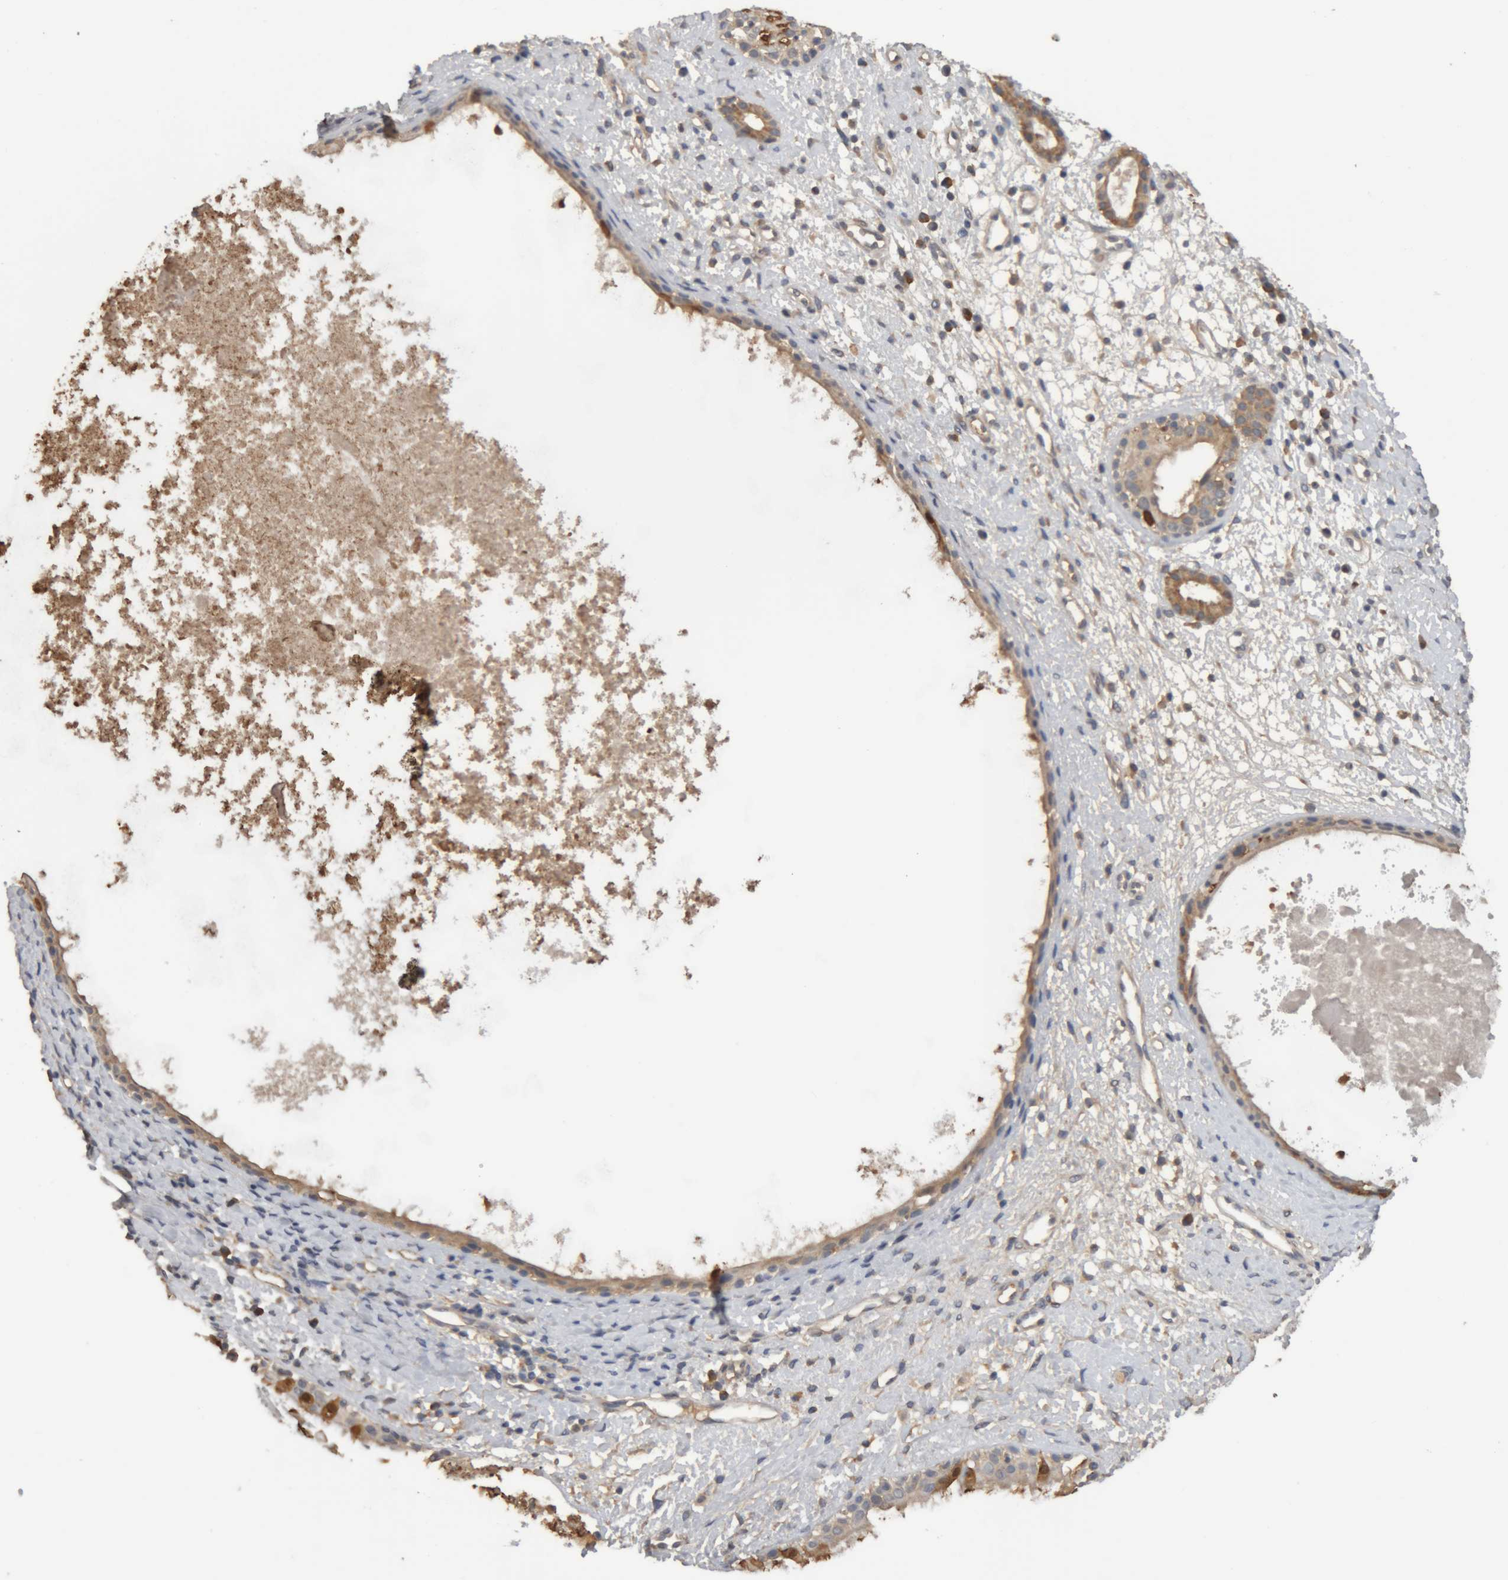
{"staining": {"intensity": "moderate", "quantity": ">75%", "location": "cytoplasmic/membranous,nuclear"}, "tissue": "nasopharynx", "cell_type": "Respiratory epithelial cells", "image_type": "normal", "snomed": [{"axis": "morphology", "description": "Normal tissue, NOS"}, {"axis": "topography", "description": "Nasopharynx"}], "caption": "IHC of benign human nasopharynx demonstrates medium levels of moderate cytoplasmic/membranous,nuclear positivity in about >75% of respiratory epithelial cells.", "gene": "TMED7", "patient": {"sex": "male", "age": 22}}